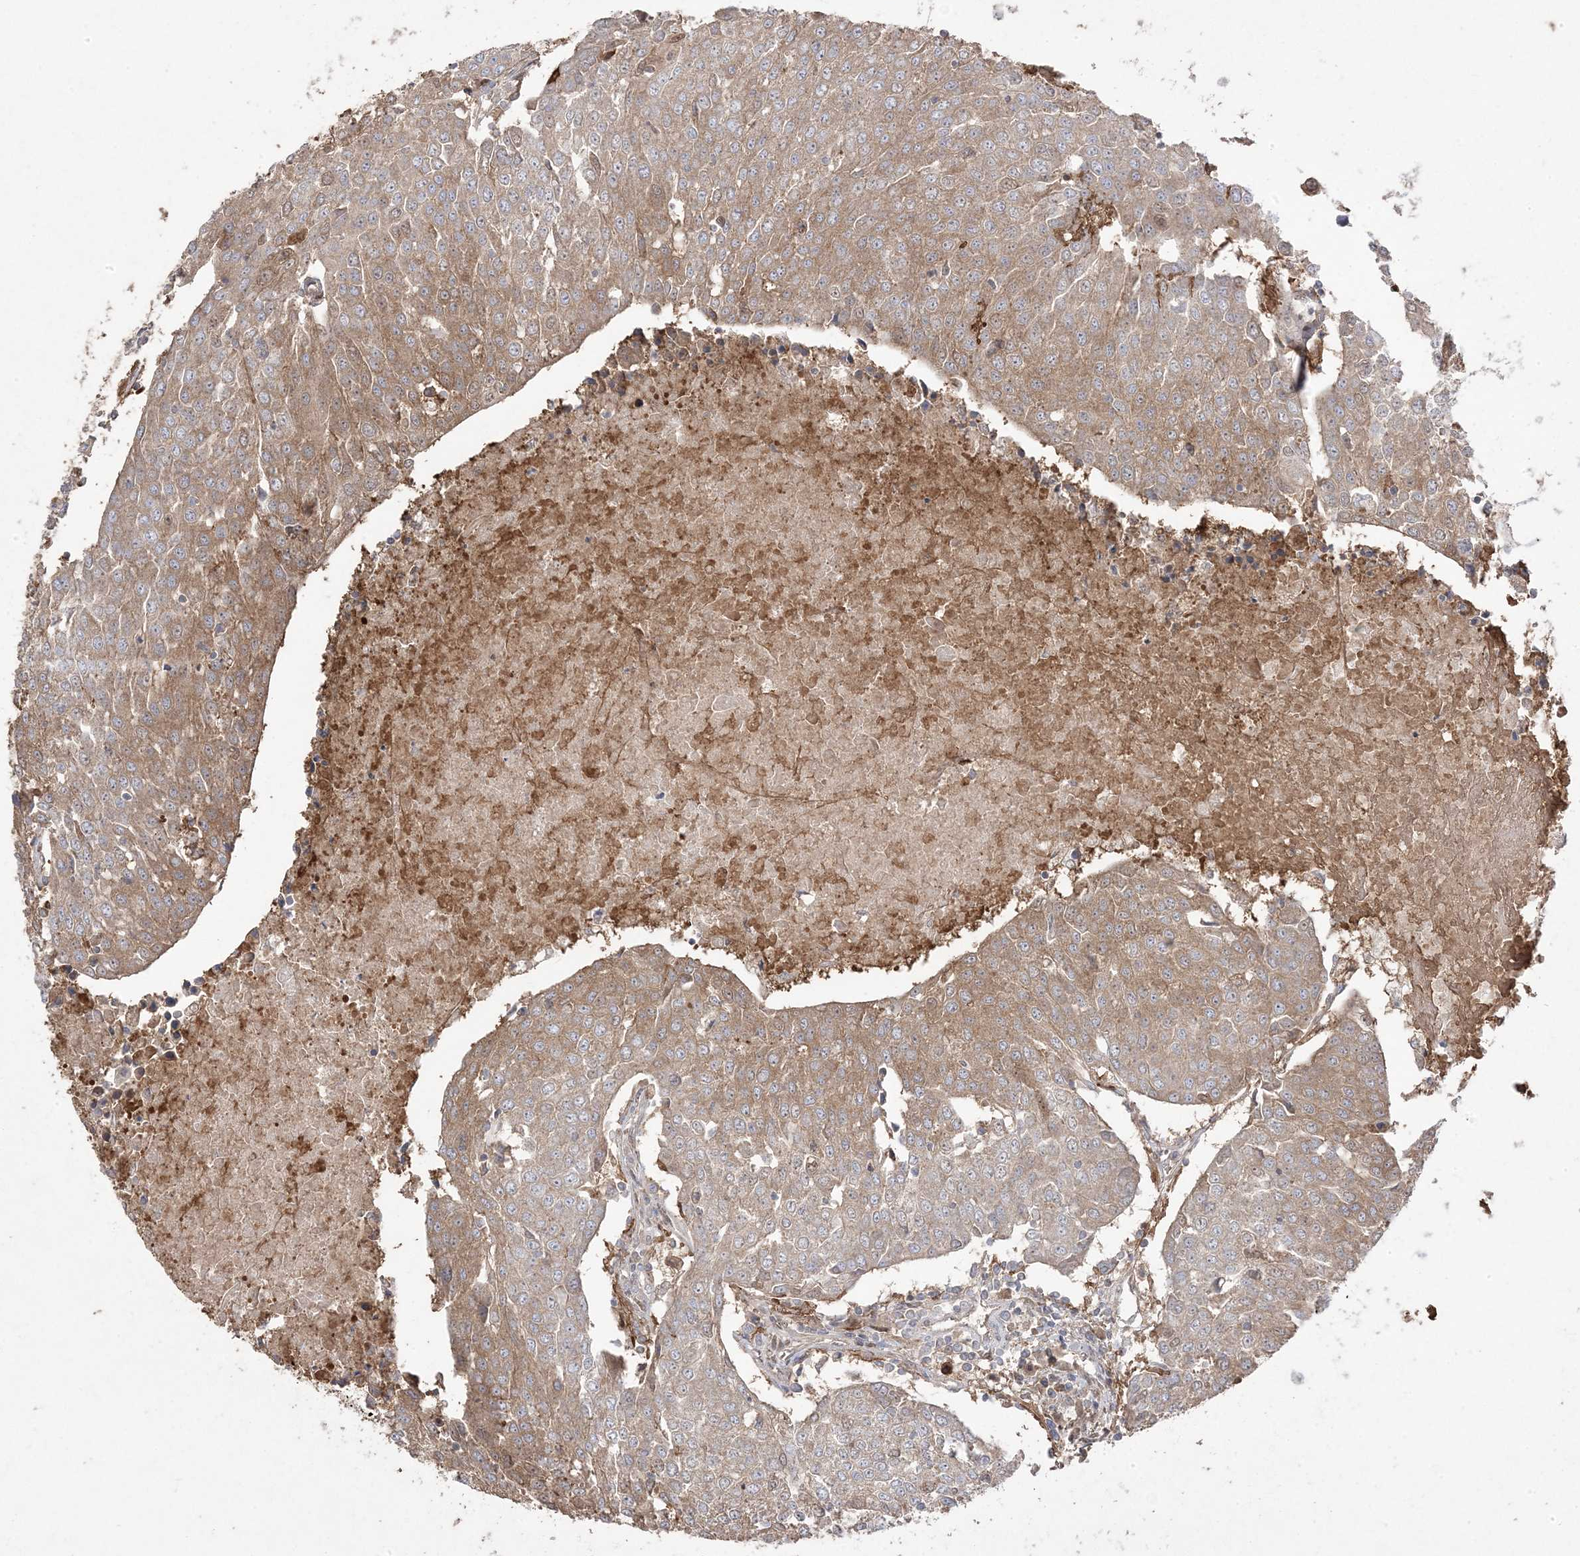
{"staining": {"intensity": "moderate", "quantity": ">75%", "location": "cytoplasmic/membranous"}, "tissue": "urothelial cancer", "cell_type": "Tumor cells", "image_type": "cancer", "snomed": [{"axis": "morphology", "description": "Urothelial carcinoma, High grade"}, {"axis": "topography", "description": "Urinary bladder"}], "caption": "Urothelial cancer was stained to show a protein in brown. There is medium levels of moderate cytoplasmic/membranous staining in about >75% of tumor cells.", "gene": "PPOX", "patient": {"sex": "female", "age": 85}}